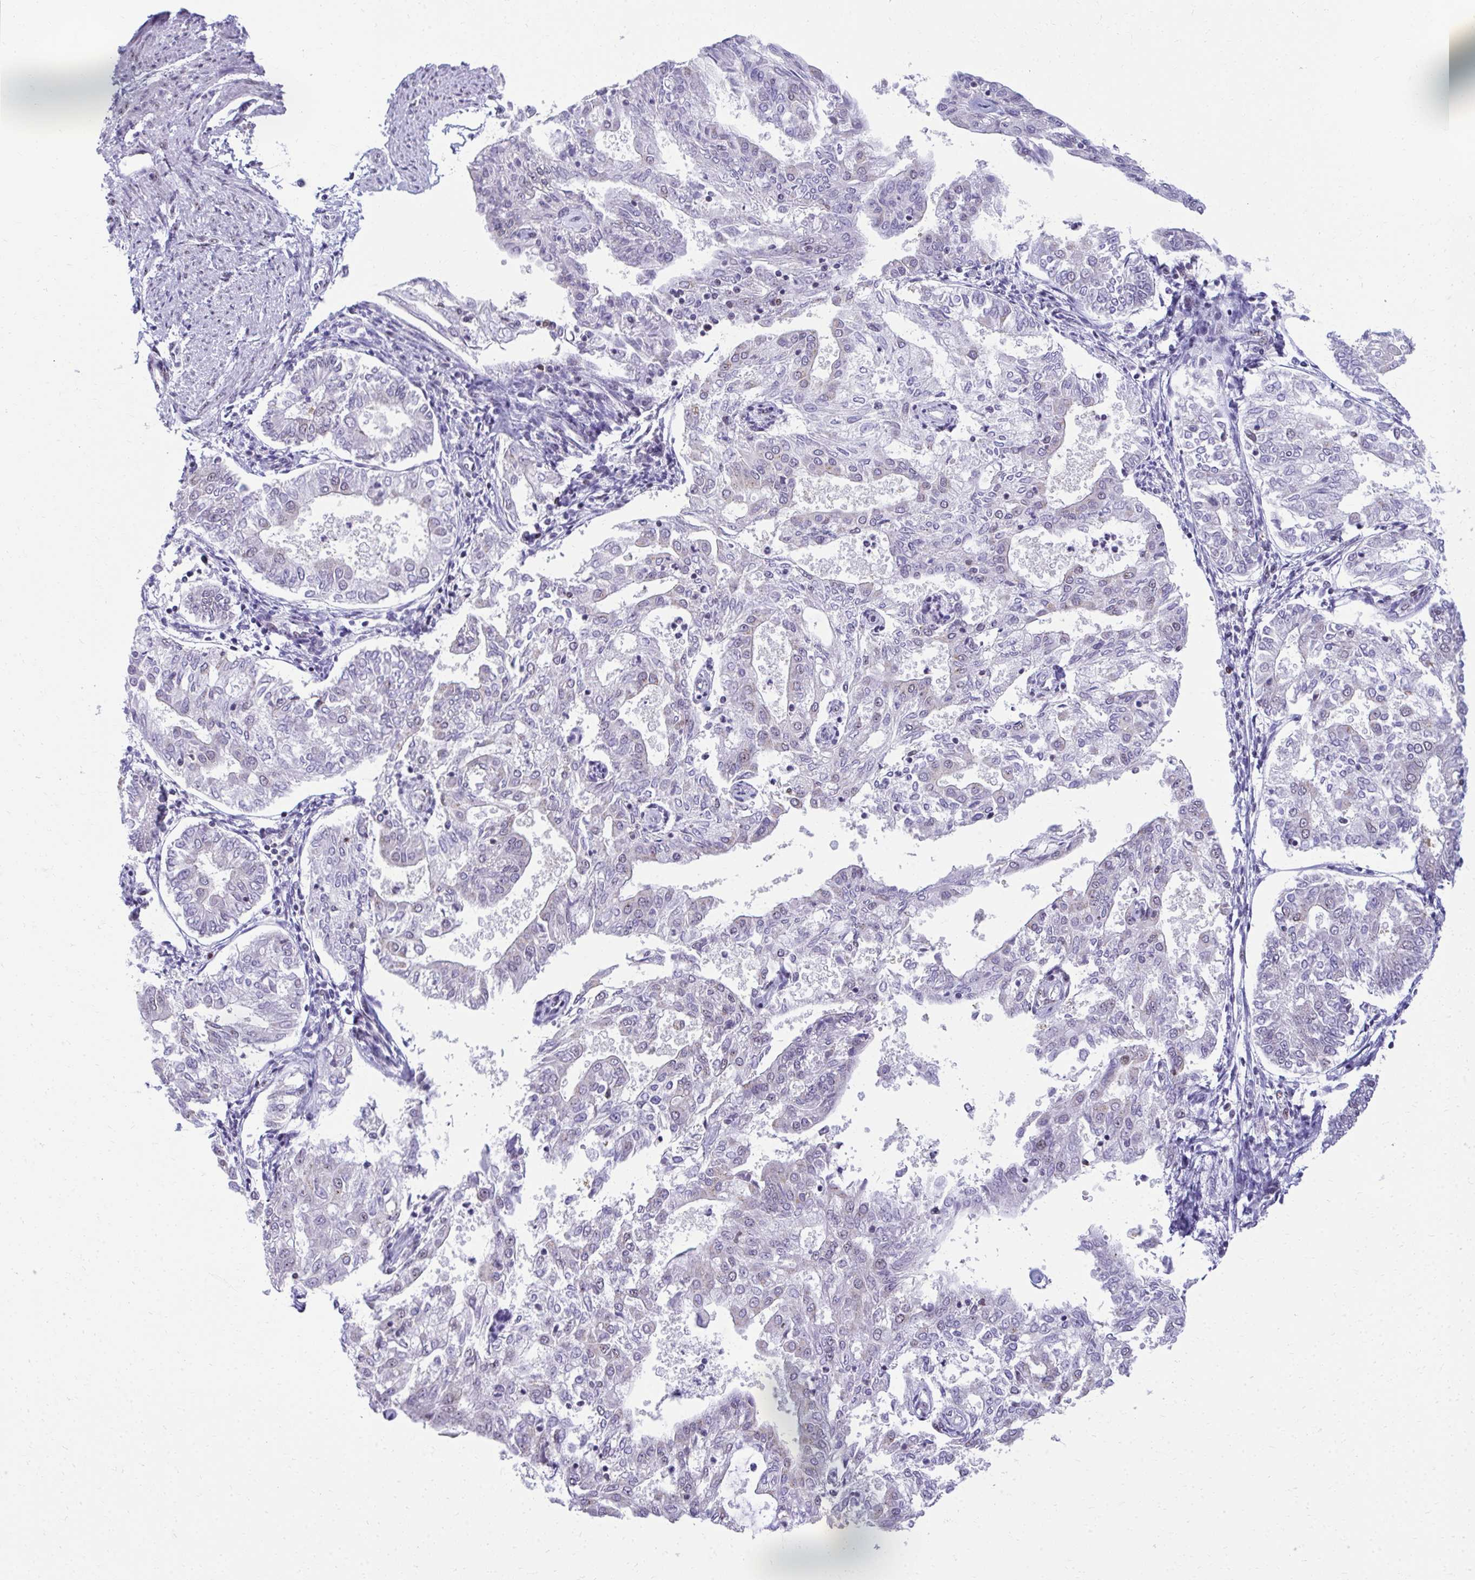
{"staining": {"intensity": "negative", "quantity": "none", "location": "none"}, "tissue": "endometrial cancer", "cell_type": "Tumor cells", "image_type": "cancer", "snomed": [{"axis": "morphology", "description": "Adenocarcinoma, NOS"}, {"axis": "topography", "description": "Endometrium"}], "caption": "There is no significant positivity in tumor cells of endometrial adenocarcinoma.", "gene": "PELP1", "patient": {"sex": "female", "age": 68}}